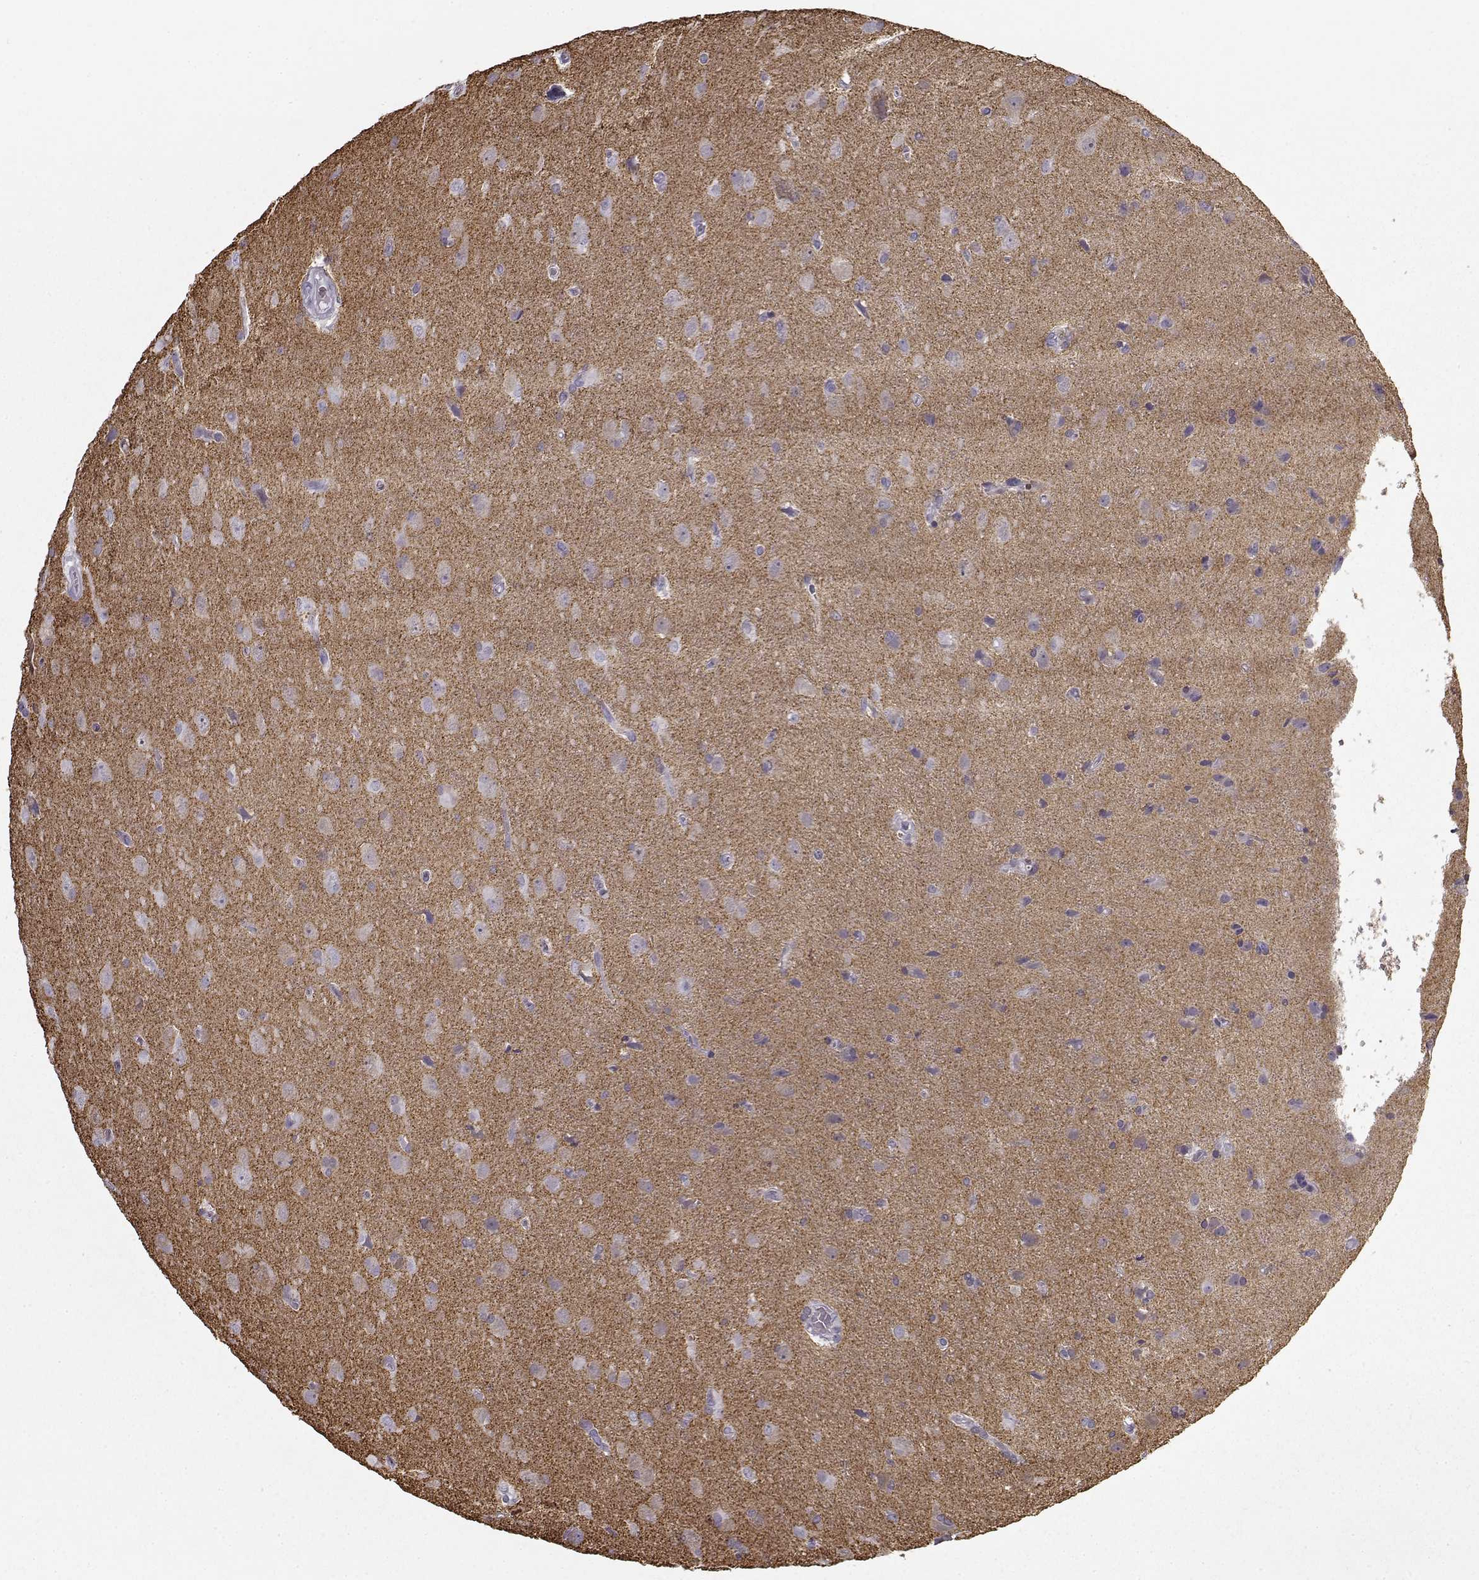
{"staining": {"intensity": "negative", "quantity": "none", "location": "none"}, "tissue": "glioma", "cell_type": "Tumor cells", "image_type": "cancer", "snomed": [{"axis": "morphology", "description": "Glioma, malignant, Low grade"}, {"axis": "topography", "description": "Brain"}], "caption": "A photomicrograph of malignant glioma (low-grade) stained for a protein demonstrates no brown staining in tumor cells. (DAB immunohistochemistry (IHC) with hematoxylin counter stain).", "gene": "SNCA", "patient": {"sex": "male", "age": 58}}